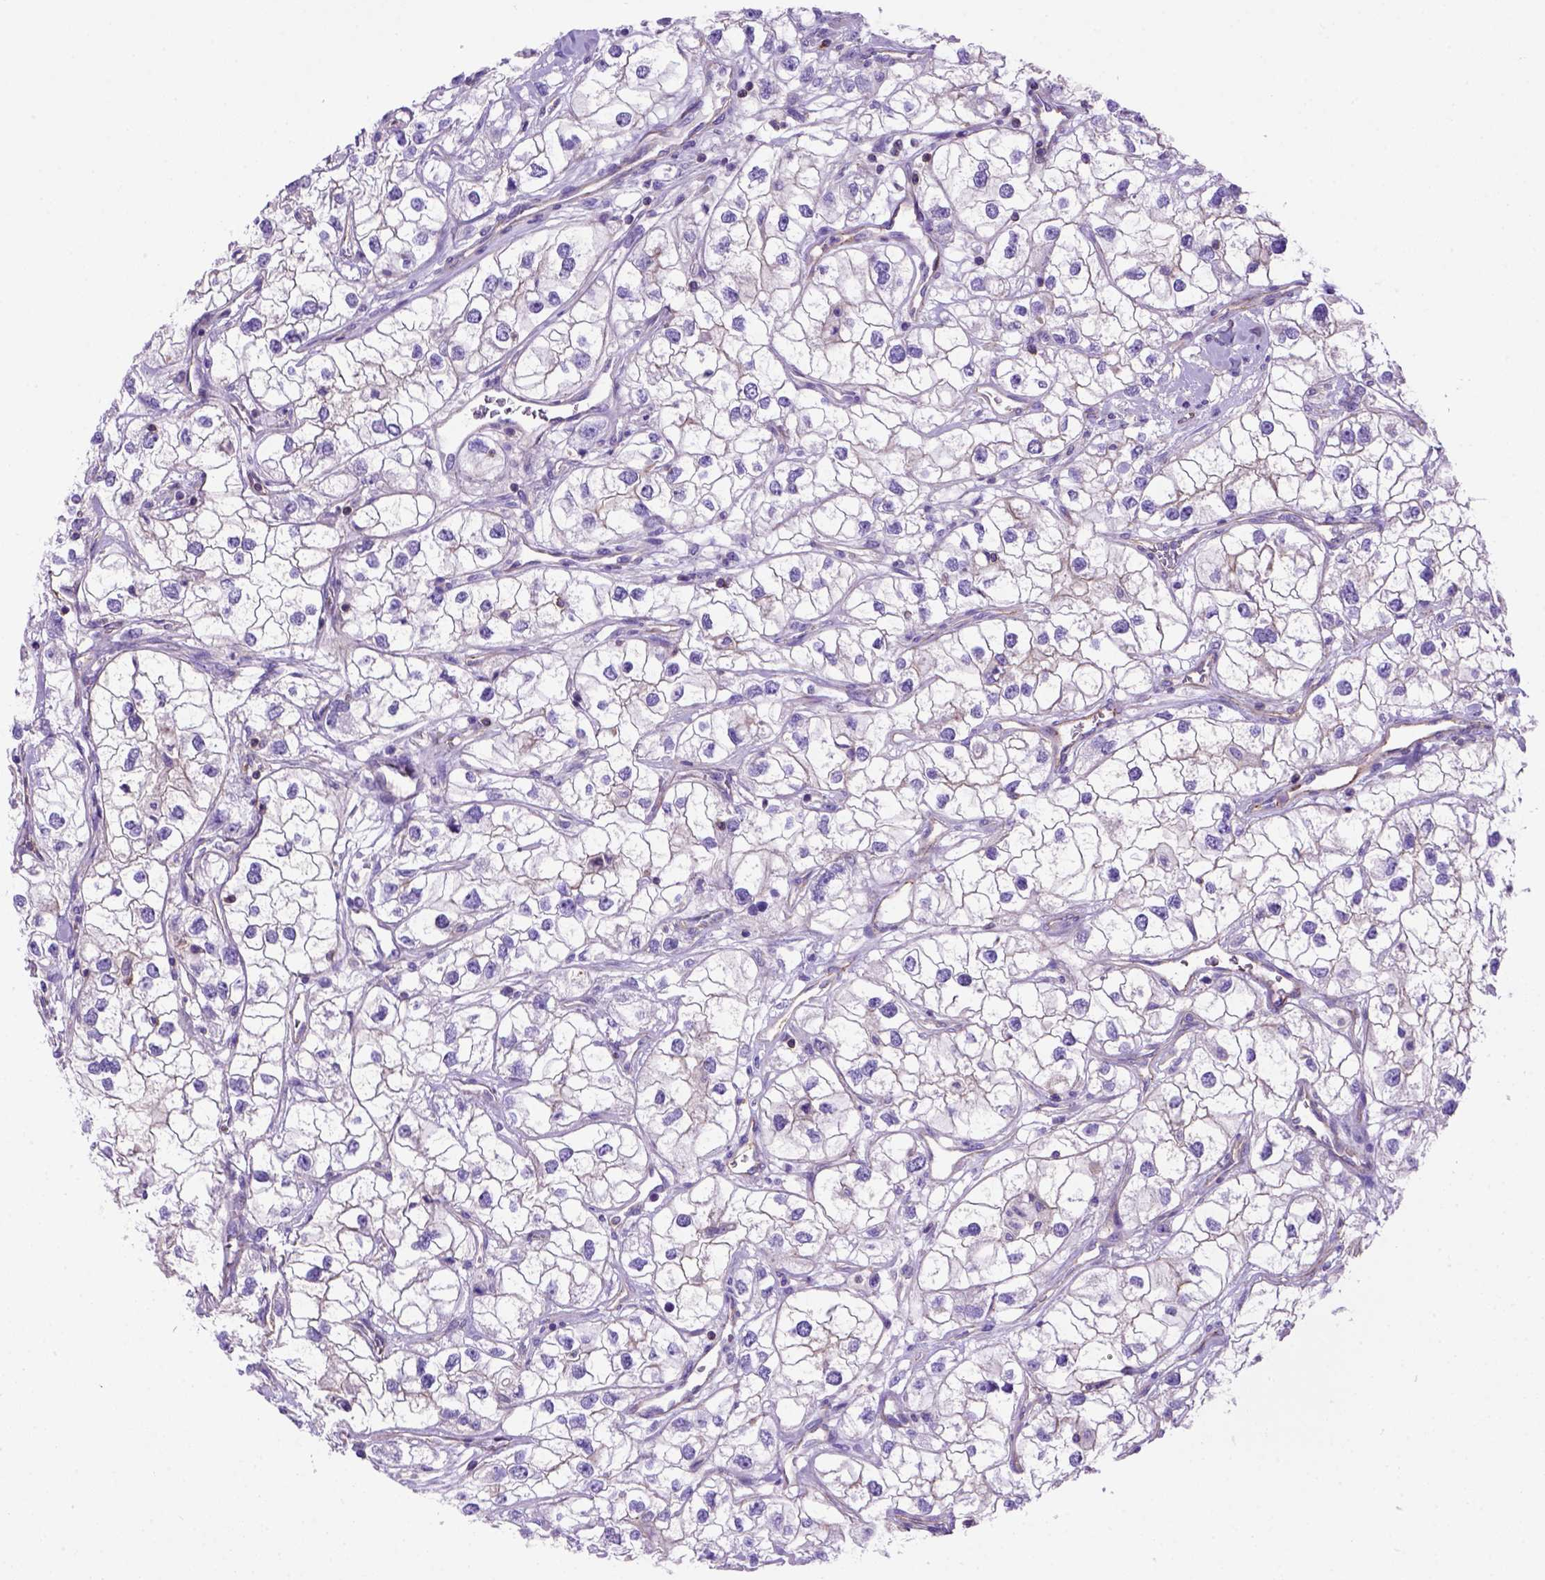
{"staining": {"intensity": "negative", "quantity": "none", "location": "none"}, "tissue": "renal cancer", "cell_type": "Tumor cells", "image_type": "cancer", "snomed": [{"axis": "morphology", "description": "Adenocarcinoma, NOS"}, {"axis": "topography", "description": "Kidney"}], "caption": "This is a micrograph of immunohistochemistry (IHC) staining of renal cancer (adenocarcinoma), which shows no staining in tumor cells.", "gene": "PEX12", "patient": {"sex": "male", "age": 59}}